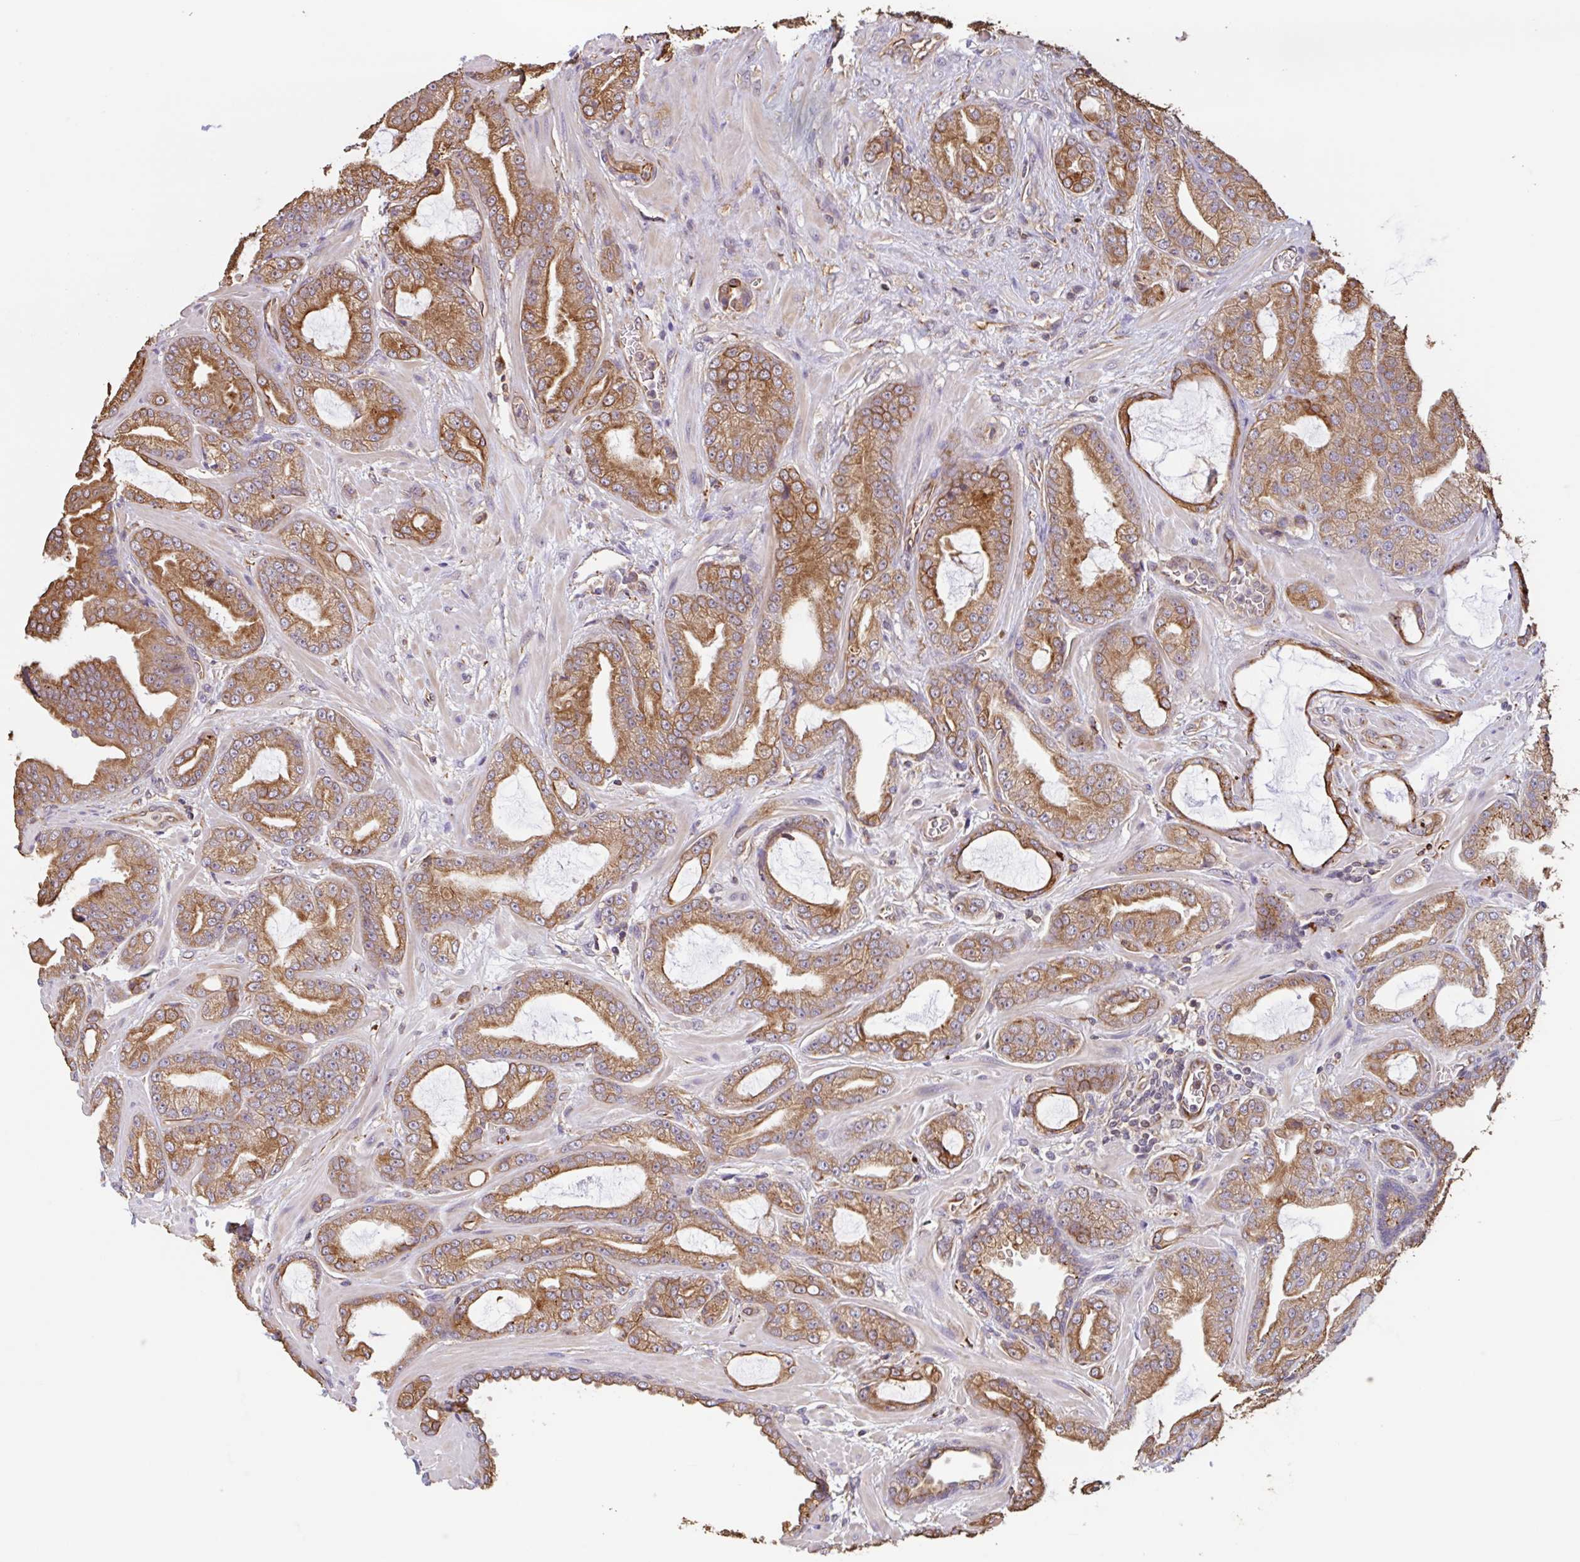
{"staining": {"intensity": "moderate", "quantity": ">75%", "location": "cytoplasmic/membranous"}, "tissue": "prostate cancer", "cell_type": "Tumor cells", "image_type": "cancer", "snomed": [{"axis": "morphology", "description": "Adenocarcinoma, High grade"}, {"axis": "topography", "description": "Prostate"}], "caption": "Protein expression by immunohistochemistry (IHC) shows moderate cytoplasmic/membranous staining in about >75% of tumor cells in prostate cancer (high-grade adenocarcinoma). (brown staining indicates protein expression, while blue staining denotes nuclei).", "gene": "ZNF790", "patient": {"sex": "male", "age": 68}}